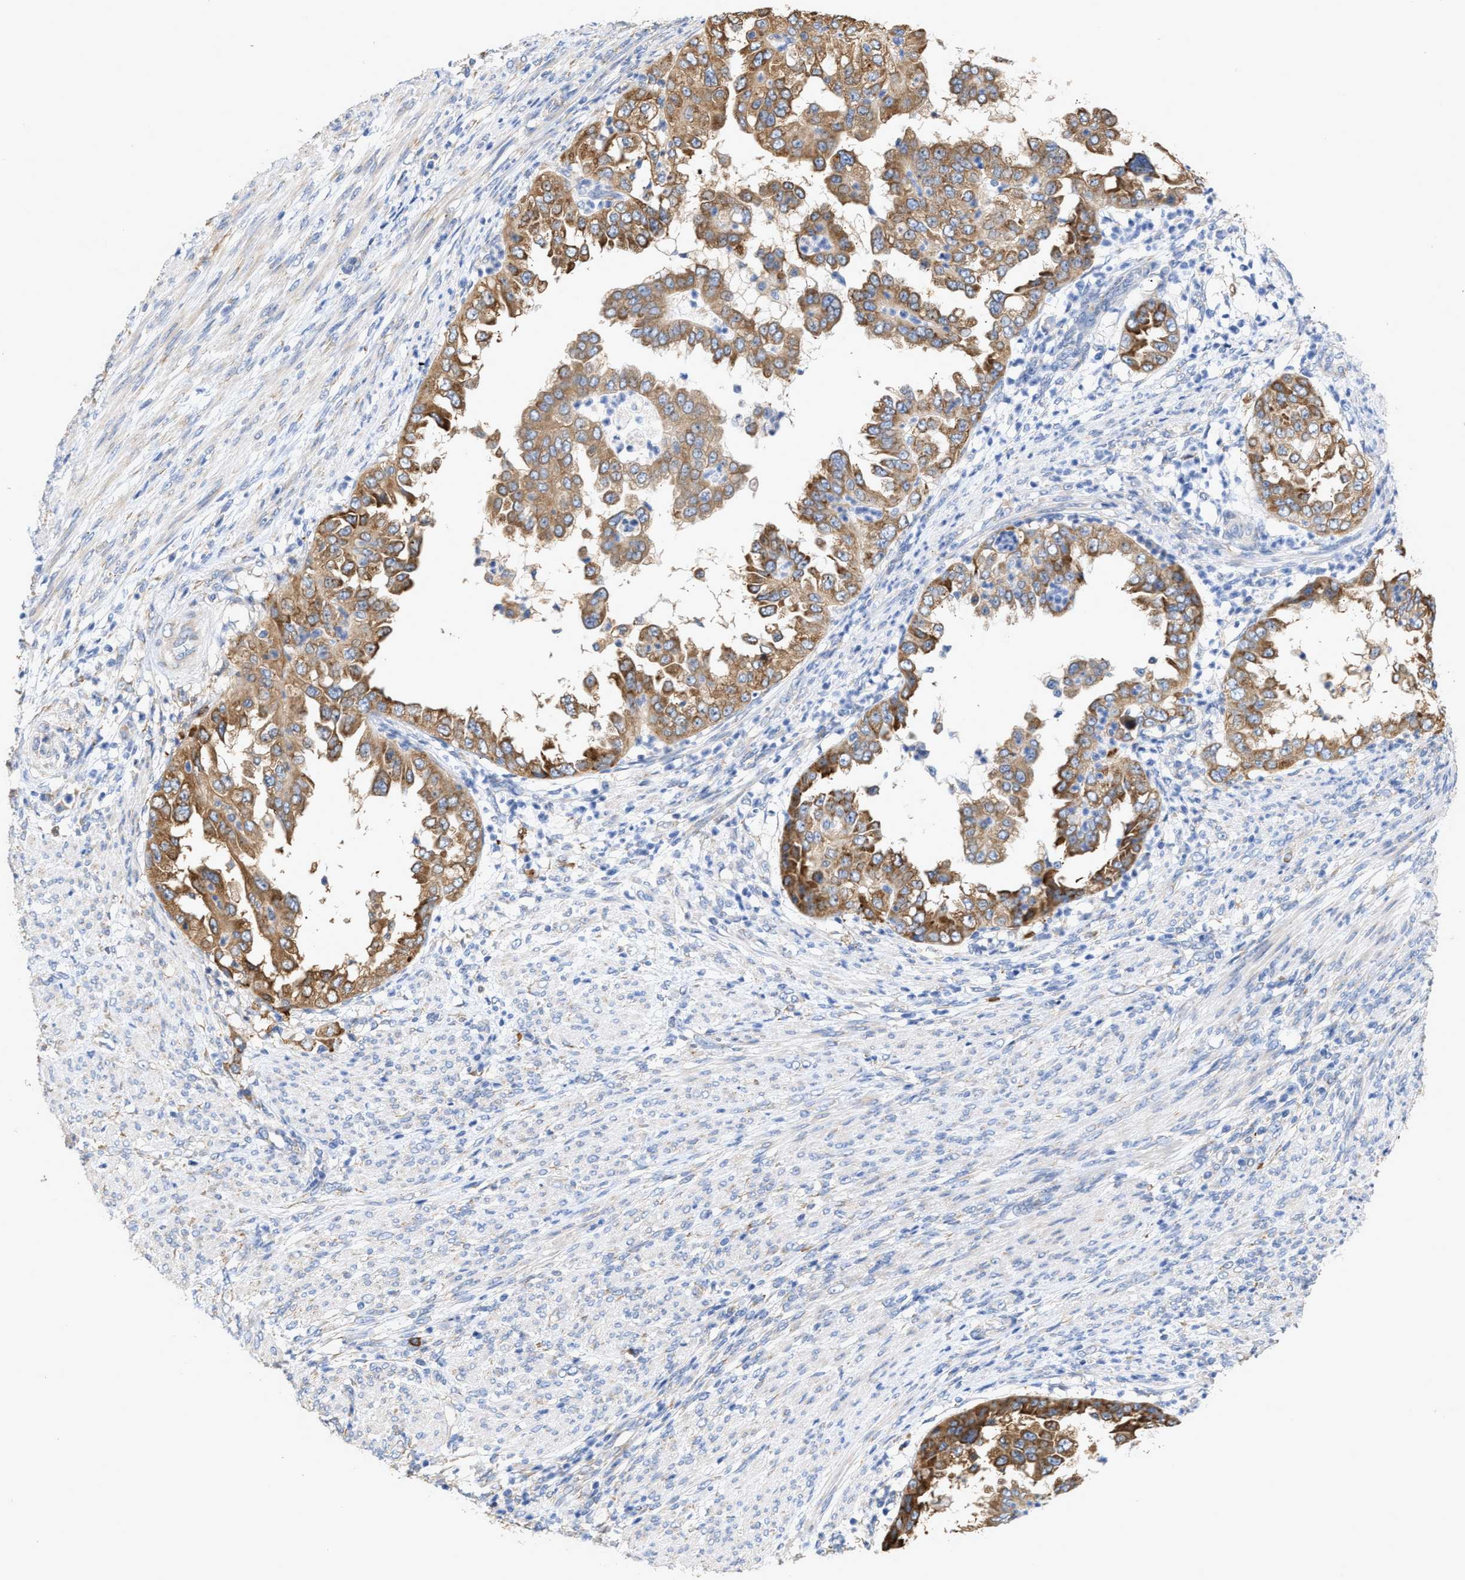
{"staining": {"intensity": "moderate", "quantity": ">75%", "location": "cytoplasmic/membranous"}, "tissue": "endometrial cancer", "cell_type": "Tumor cells", "image_type": "cancer", "snomed": [{"axis": "morphology", "description": "Adenocarcinoma, NOS"}, {"axis": "topography", "description": "Endometrium"}], "caption": "Protein analysis of endometrial cancer (adenocarcinoma) tissue shows moderate cytoplasmic/membranous expression in about >75% of tumor cells. Using DAB (brown) and hematoxylin (blue) stains, captured at high magnification using brightfield microscopy.", "gene": "RYR2", "patient": {"sex": "female", "age": 85}}